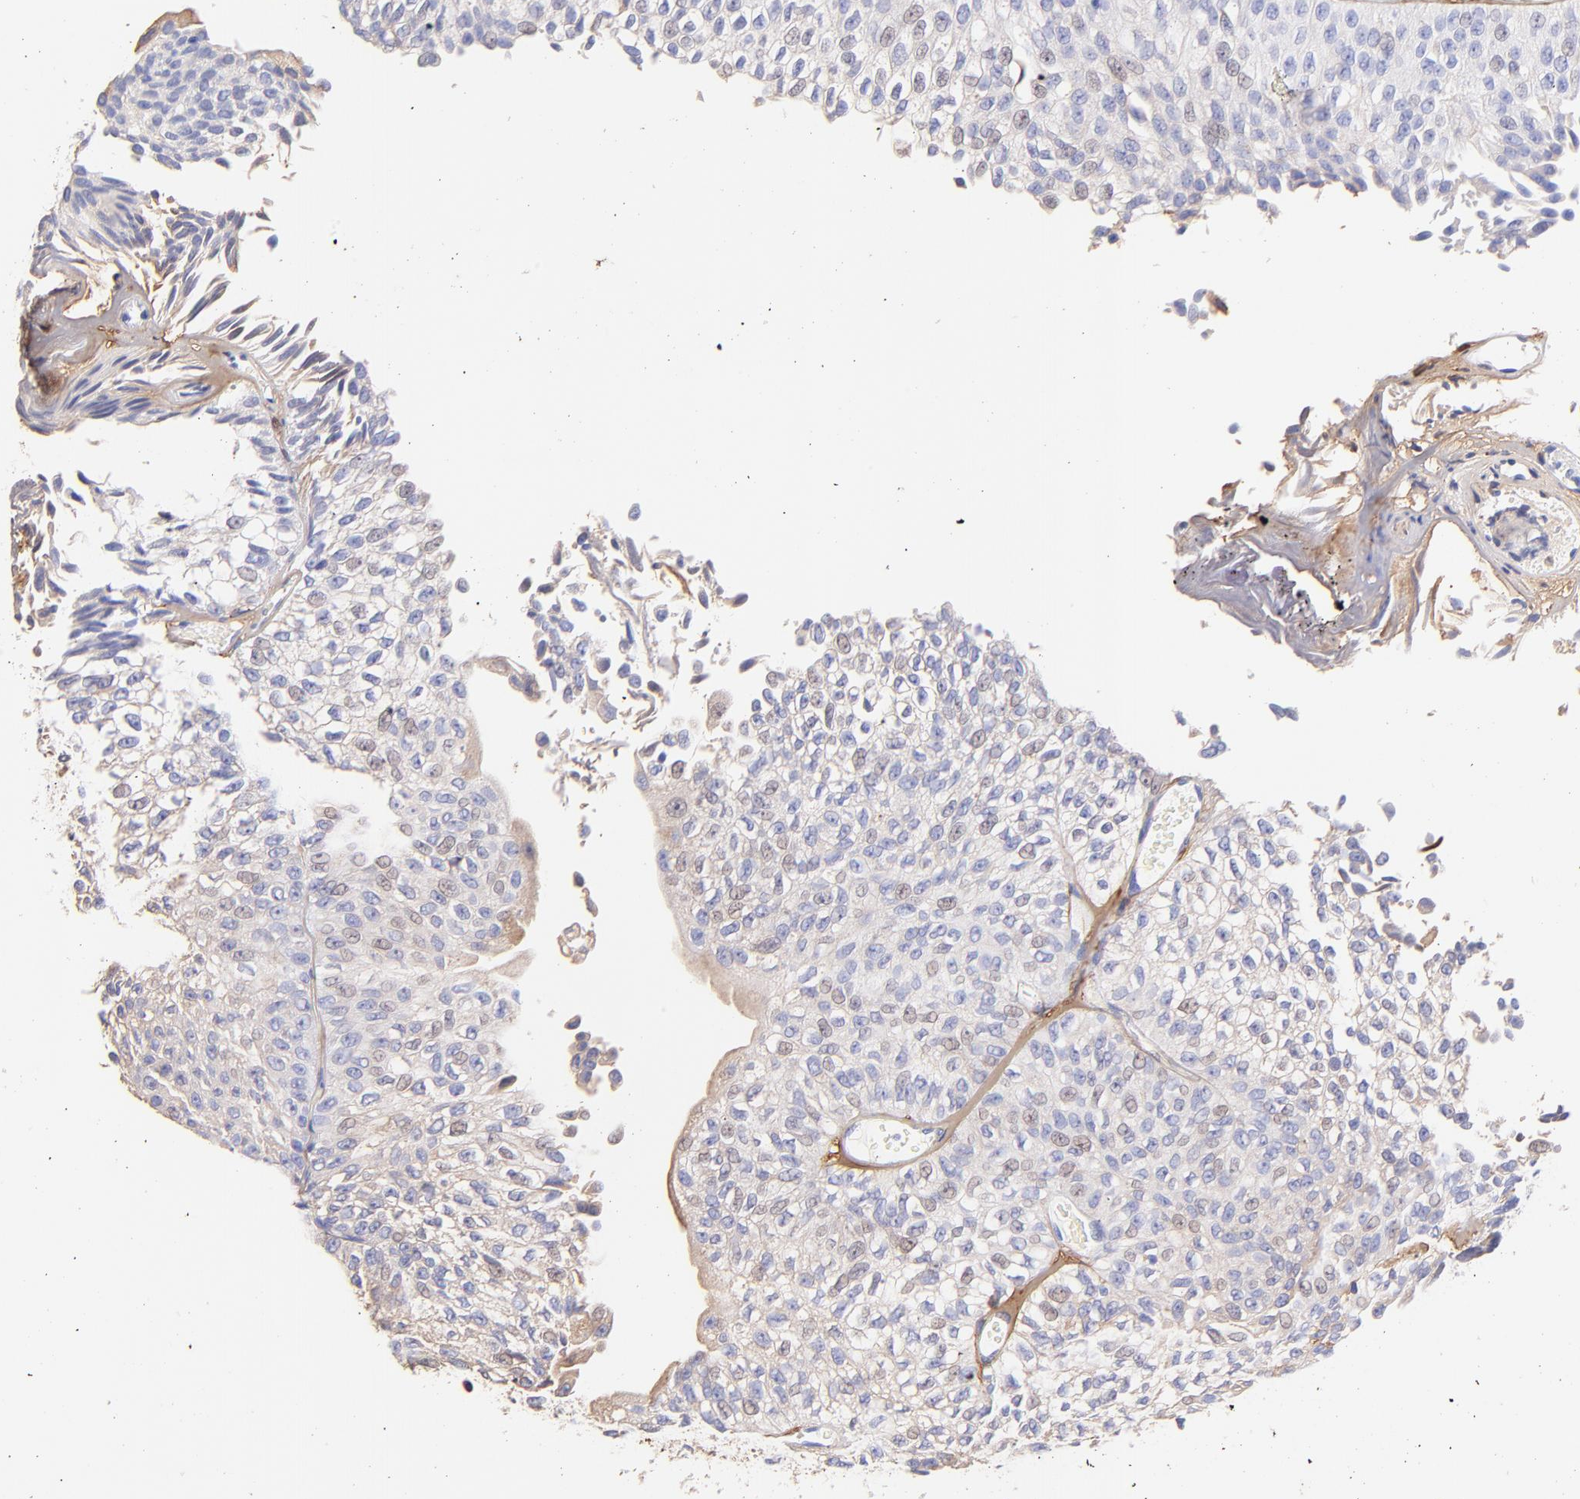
{"staining": {"intensity": "weak", "quantity": "<25%", "location": "nuclear"}, "tissue": "urothelial cancer", "cell_type": "Tumor cells", "image_type": "cancer", "snomed": [{"axis": "morphology", "description": "Urothelial carcinoma, Low grade"}, {"axis": "topography", "description": "Urinary bladder"}], "caption": "This is an IHC histopathology image of urothelial cancer. There is no expression in tumor cells.", "gene": "BGN", "patient": {"sex": "male", "age": 76}}